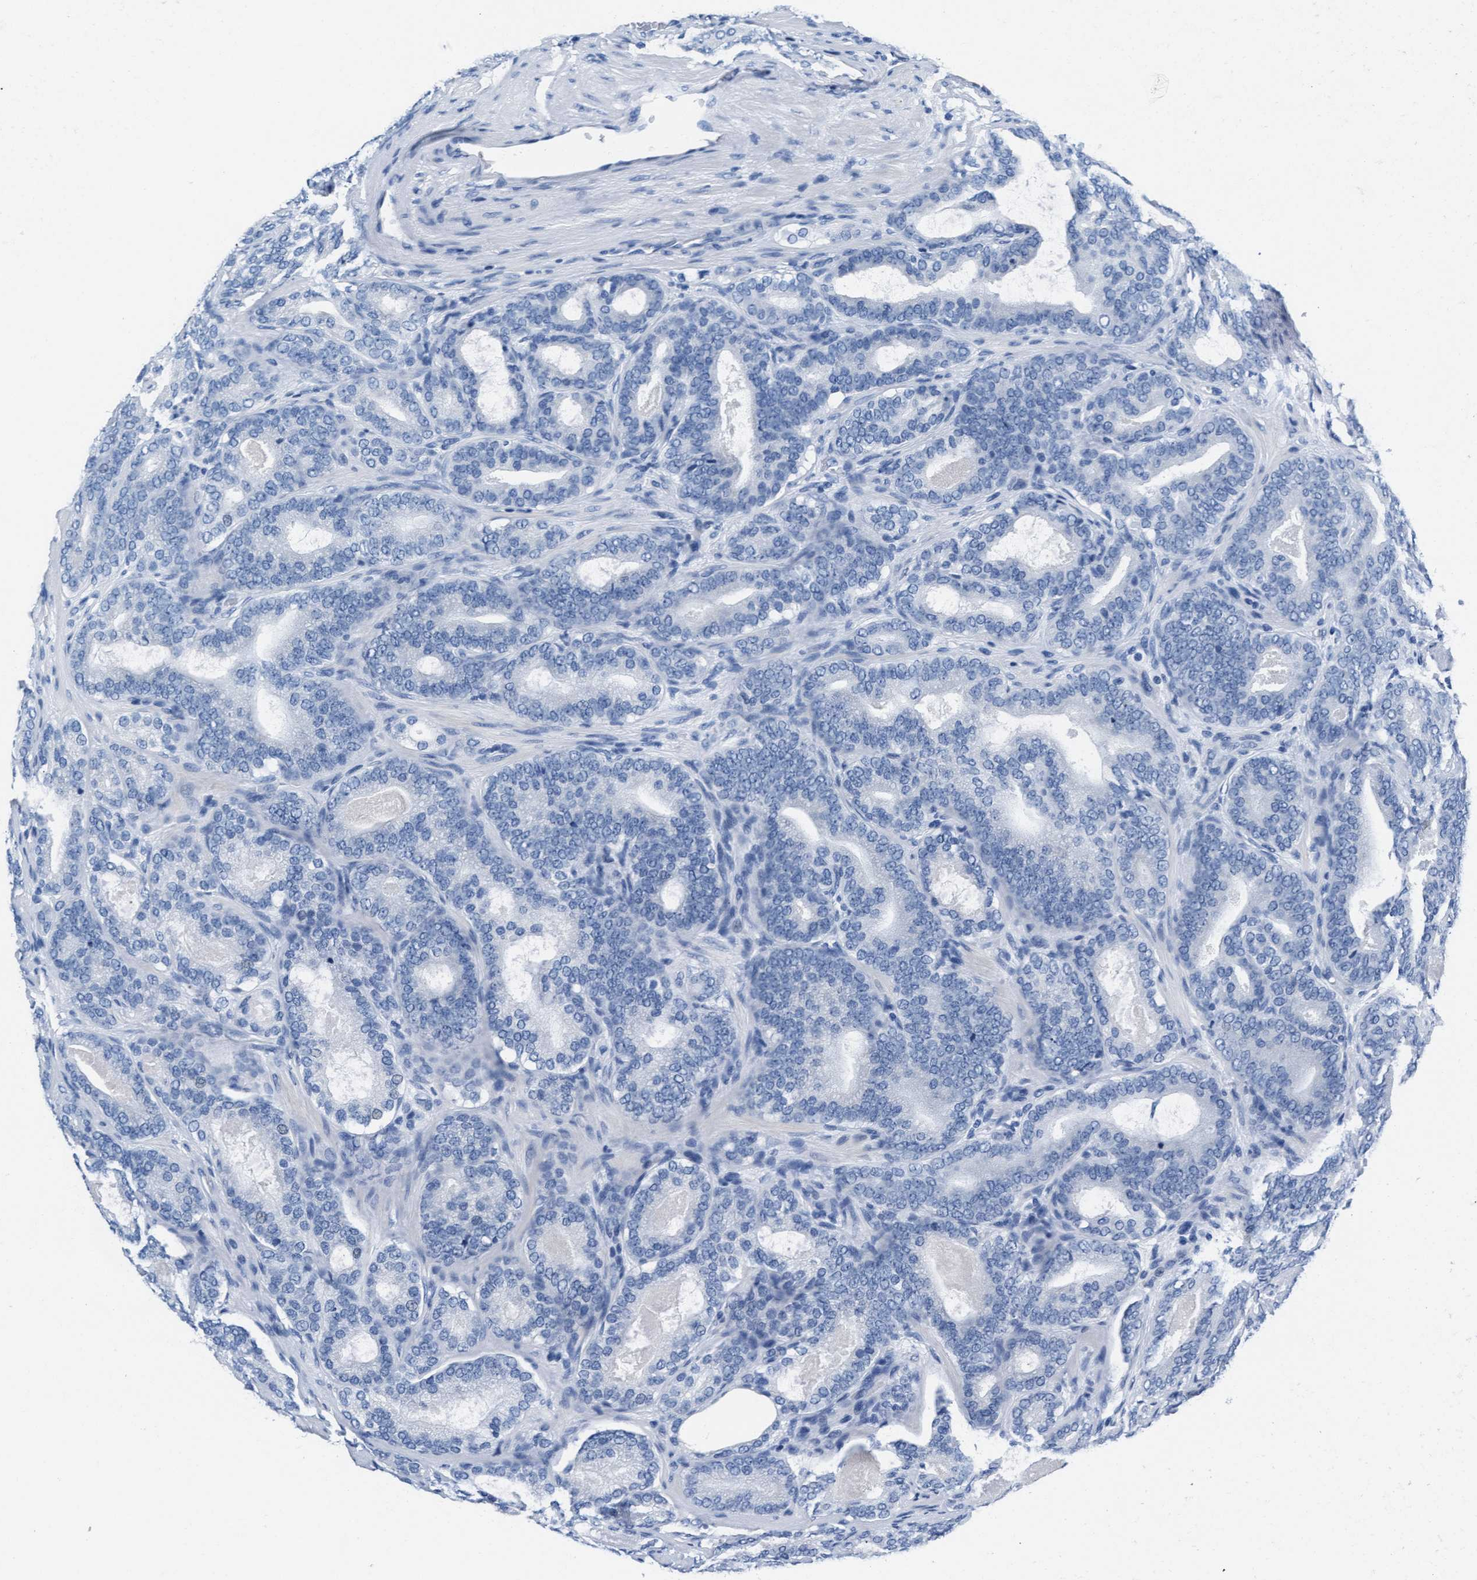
{"staining": {"intensity": "negative", "quantity": "none", "location": "none"}, "tissue": "prostate cancer", "cell_type": "Tumor cells", "image_type": "cancer", "snomed": [{"axis": "morphology", "description": "Adenocarcinoma, High grade"}, {"axis": "topography", "description": "Prostate"}], "caption": "A high-resolution micrograph shows immunohistochemistry (IHC) staining of adenocarcinoma (high-grade) (prostate), which reveals no significant positivity in tumor cells.", "gene": "MMP8", "patient": {"sex": "male", "age": 60}}